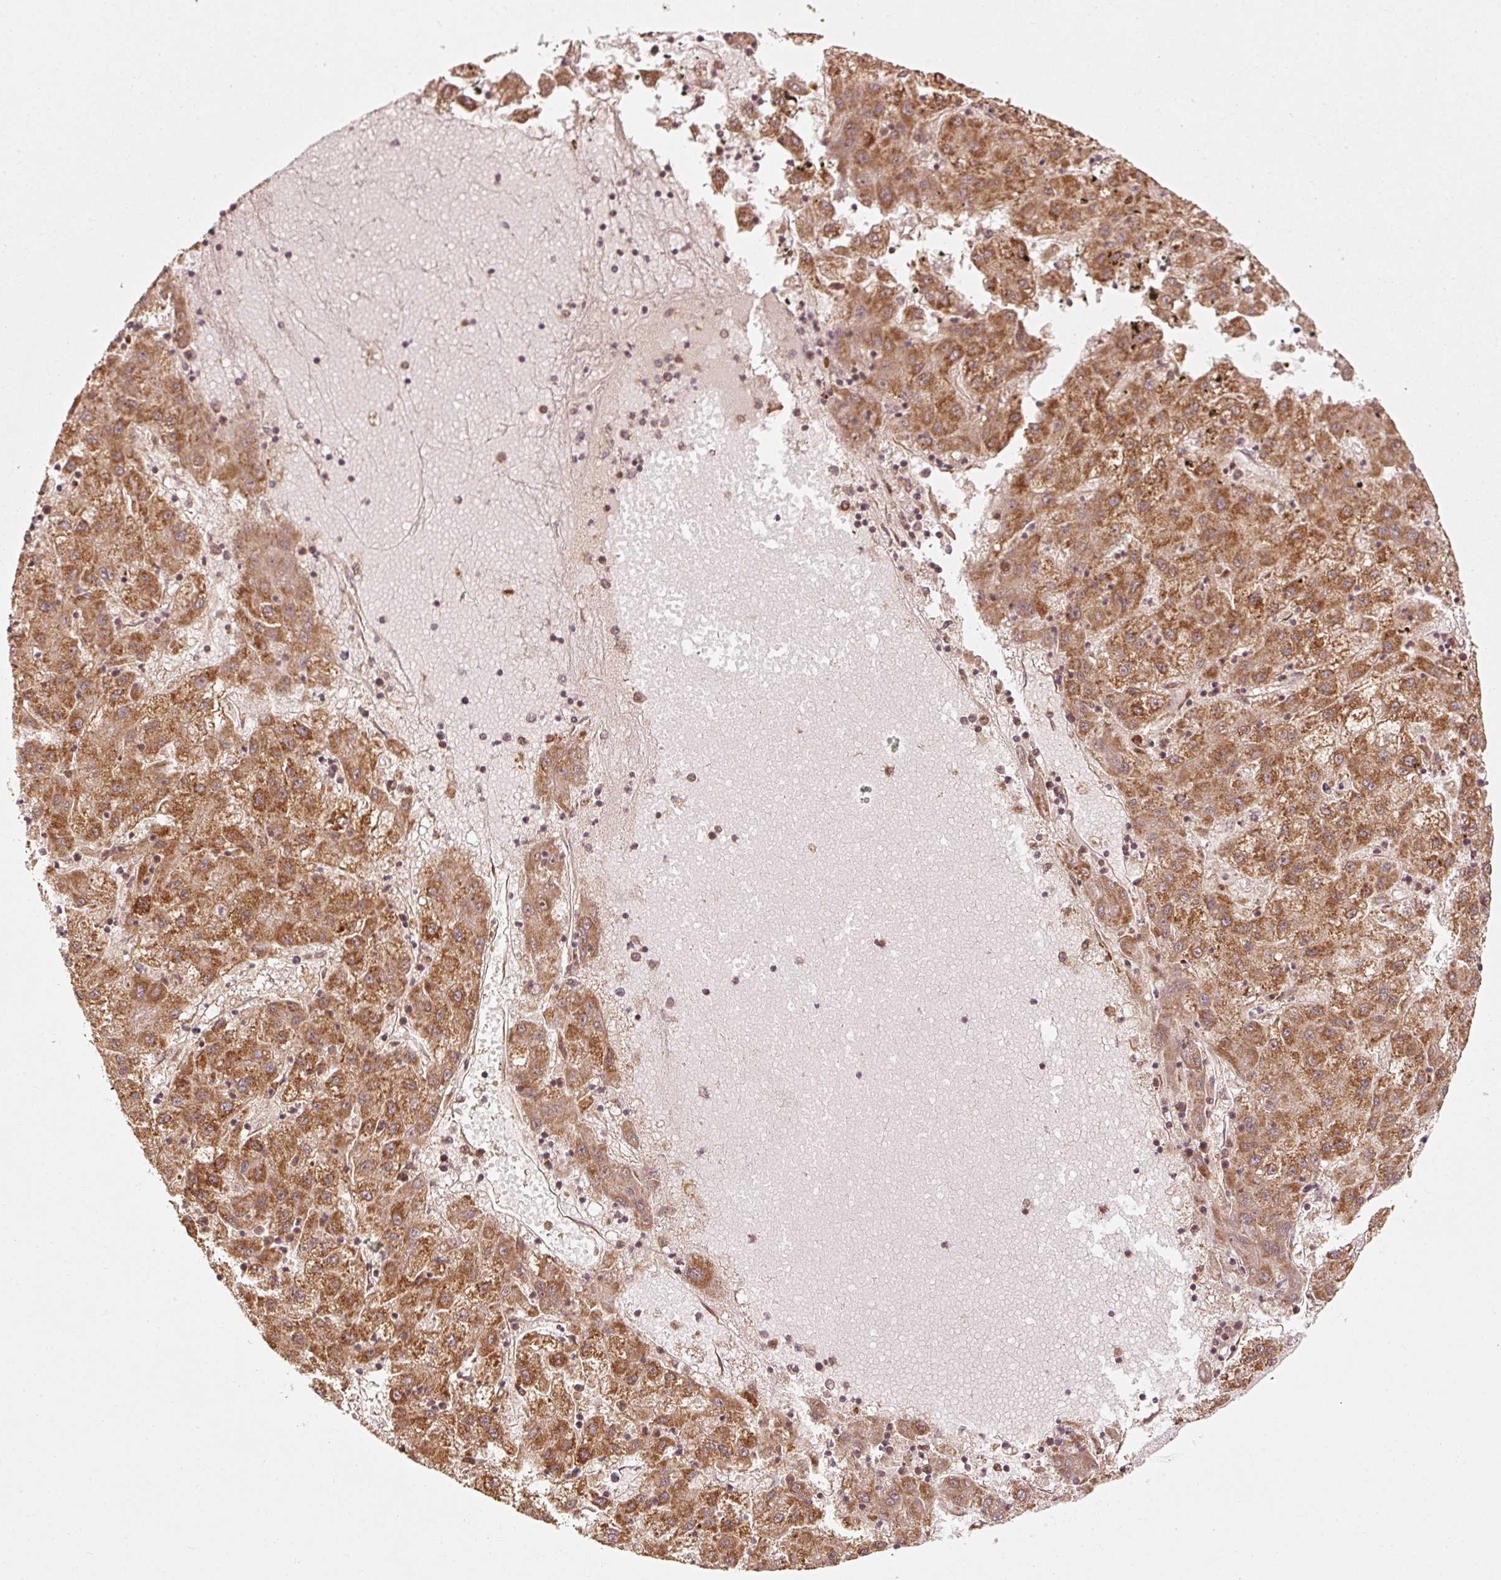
{"staining": {"intensity": "strong", "quantity": ">75%", "location": "cytoplasmic/membranous"}, "tissue": "liver cancer", "cell_type": "Tumor cells", "image_type": "cancer", "snomed": [{"axis": "morphology", "description": "Carcinoma, Hepatocellular, NOS"}, {"axis": "topography", "description": "Liver"}], "caption": "Tumor cells exhibit high levels of strong cytoplasmic/membranous positivity in approximately >75% of cells in human liver cancer (hepatocellular carcinoma).", "gene": "MRPL16", "patient": {"sex": "male", "age": 72}}